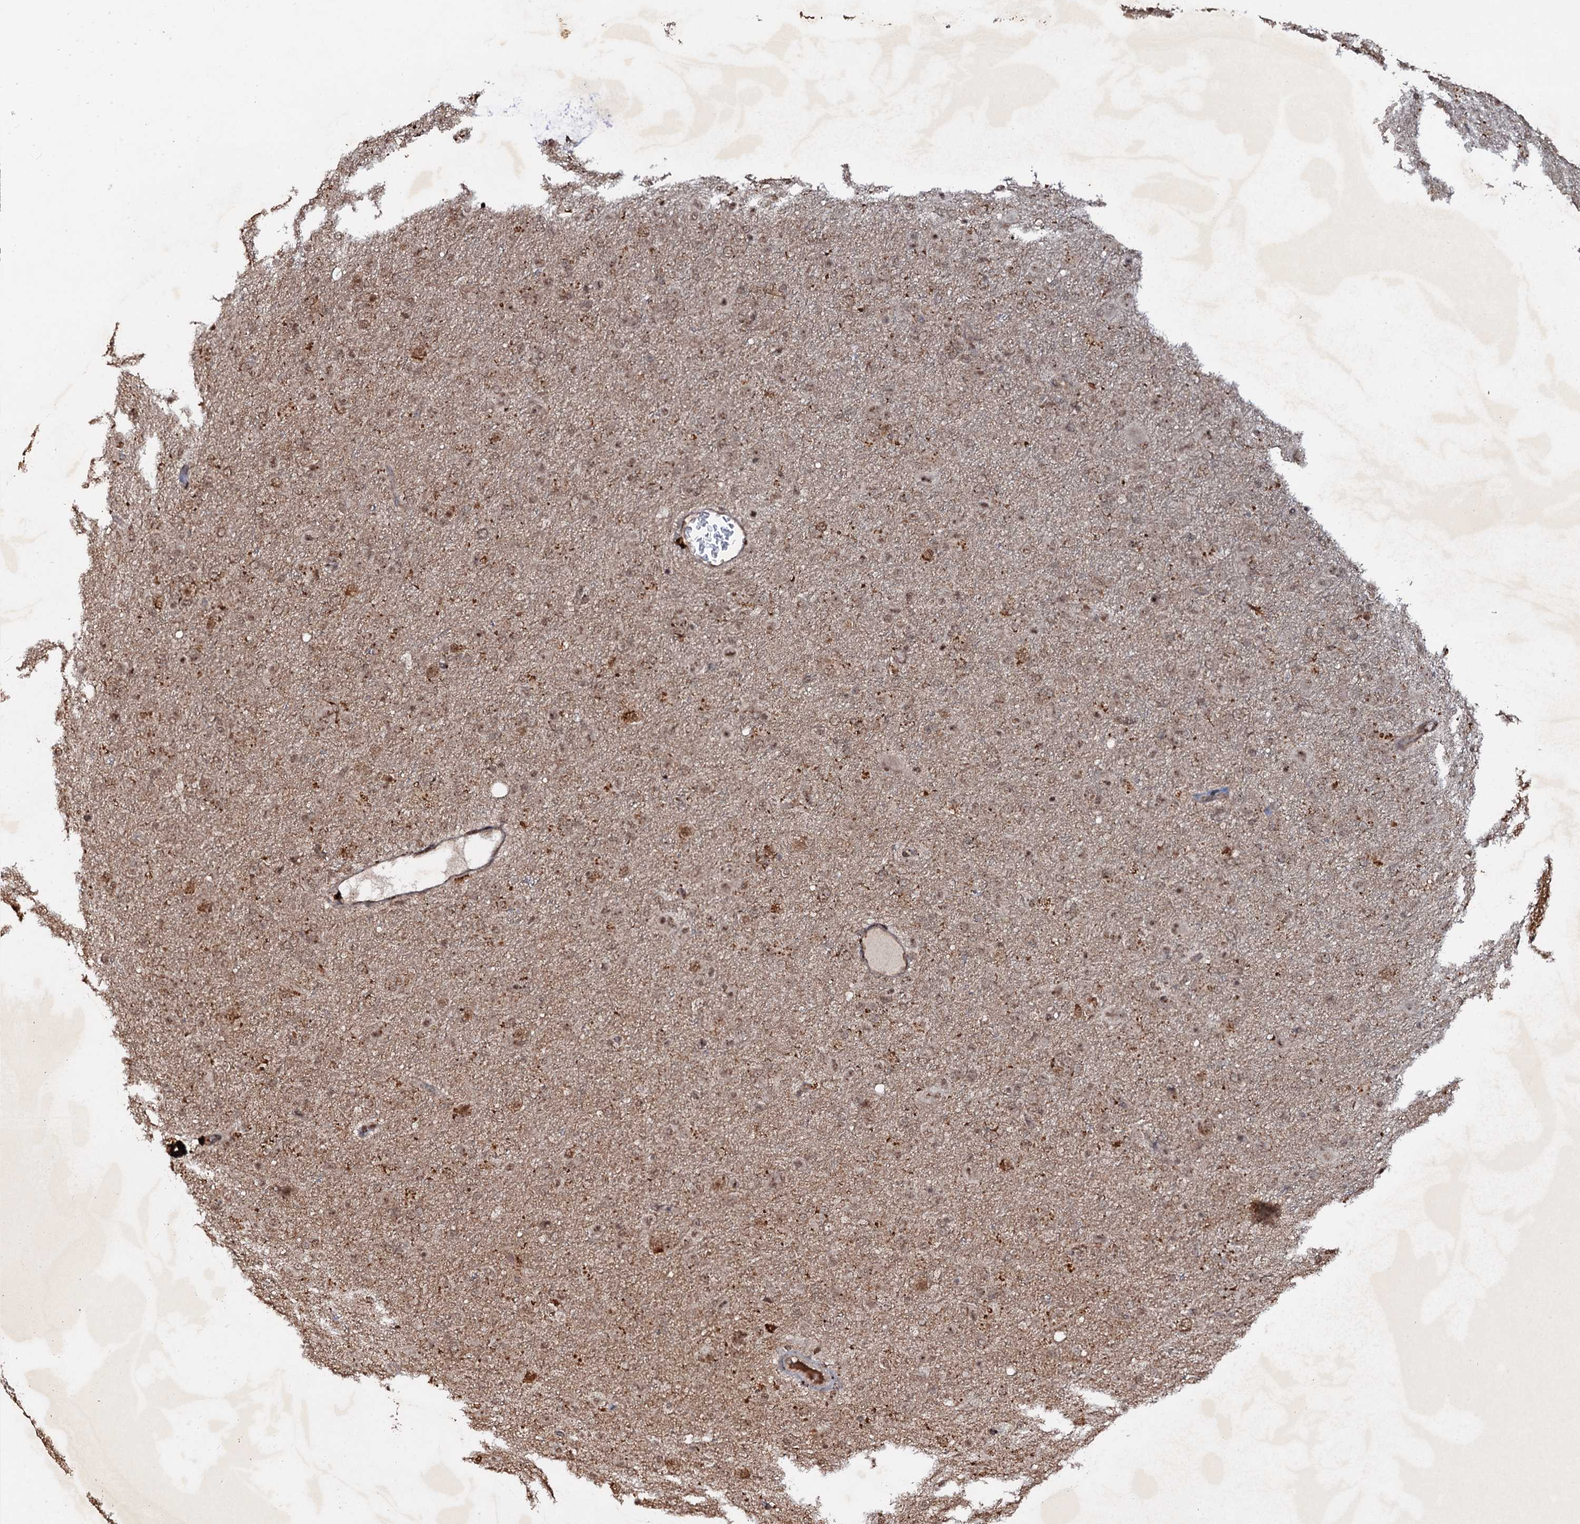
{"staining": {"intensity": "negative", "quantity": "none", "location": "none"}, "tissue": "glioma", "cell_type": "Tumor cells", "image_type": "cancer", "snomed": [{"axis": "morphology", "description": "Glioma, malignant, Low grade"}, {"axis": "topography", "description": "Brain"}], "caption": "Protein analysis of malignant glioma (low-grade) shows no significant positivity in tumor cells. The staining is performed using DAB (3,3'-diaminobenzidine) brown chromogen with nuclei counter-stained in using hematoxylin.", "gene": "REP15", "patient": {"sex": "male", "age": 65}}